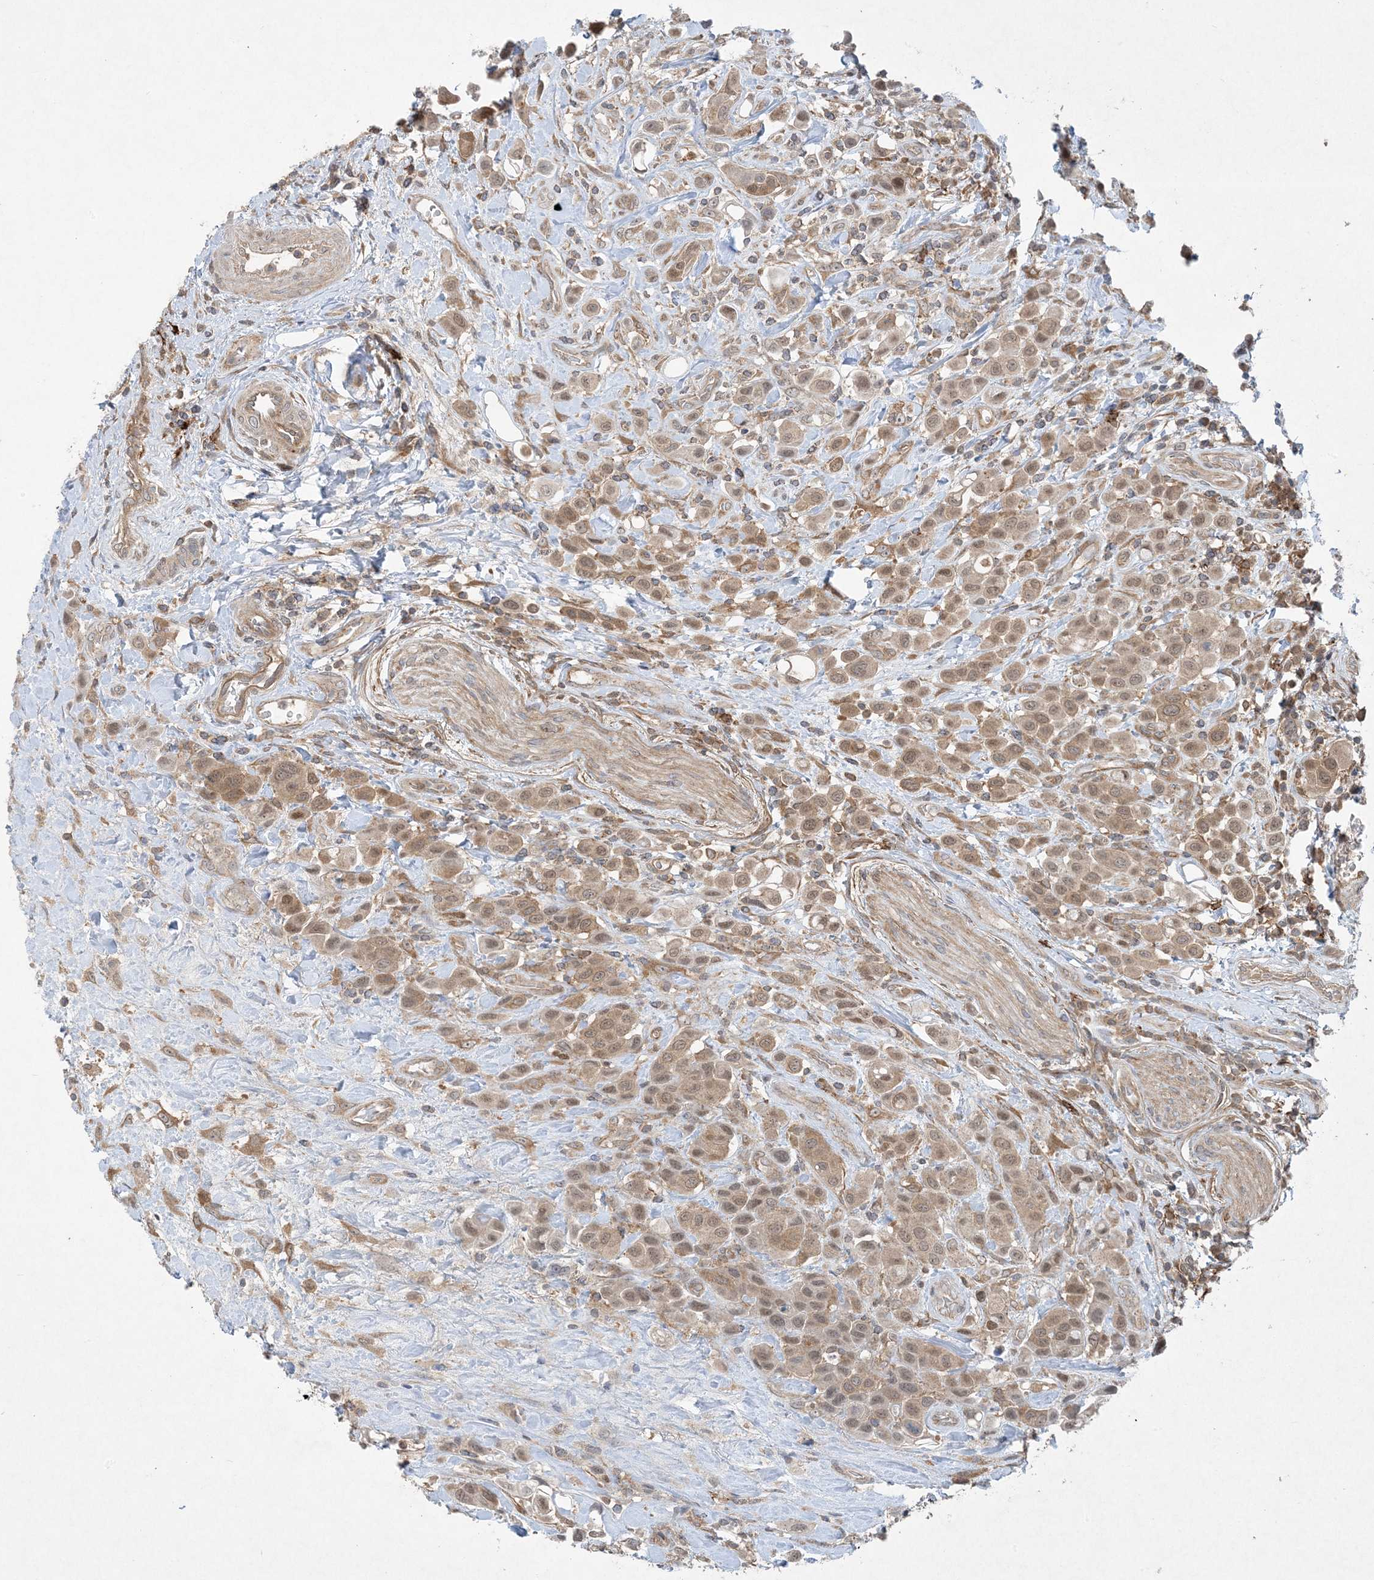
{"staining": {"intensity": "moderate", "quantity": ">75%", "location": "cytoplasmic/membranous,nuclear"}, "tissue": "urothelial cancer", "cell_type": "Tumor cells", "image_type": "cancer", "snomed": [{"axis": "morphology", "description": "Urothelial carcinoma, High grade"}, {"axis": "topography", "description": "Urinary bladder"}], "caption": "Brown immunohistochemical staining in high-grade urothelial carcinoma demonstrates moderate cytoplasmic/membranous and nuclear expression in approximately >75% of tumor cells.", "gene": "STAM2", "patient": {"sex": "male", "age": 50}}